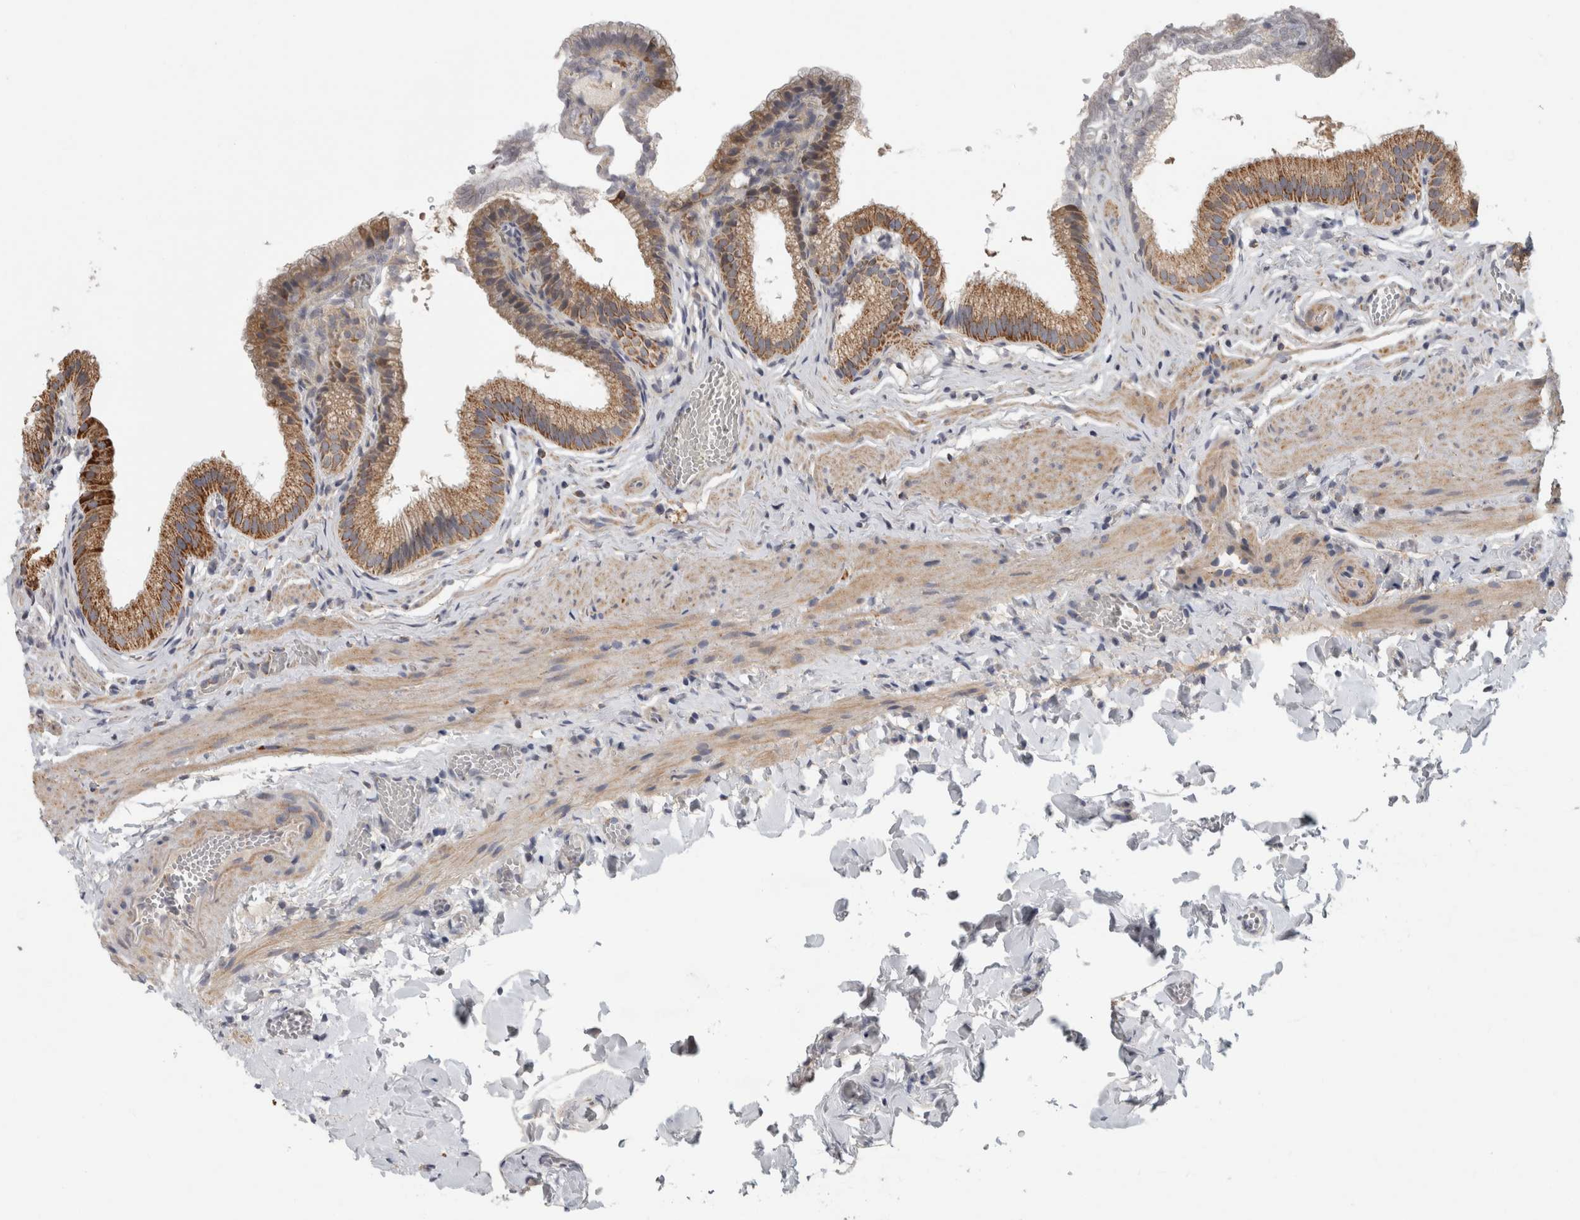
{"staining": {"intensity": "strong", "quantity": ">75%", "location": "cytoplasmic/membranous"}, "tissue": "gallbladder", "cell_type": "Glandular cells", "image_type": "normal", "snomed": [{"axis": "morphology", "description": "Normal tissue, NOS"}, {"axis": "topography", "description": "Gallbladder"}], "caption": "DAB (3,3'-diaminobenzidine) immunohistochemical staining of benign human gallbladder demonstrates strong cytoplasmic/membranous protein positivity in about >75% of glandular cells.", "gene": "ST8SIA1", "patient": {"sex": "male", "age": 38}}